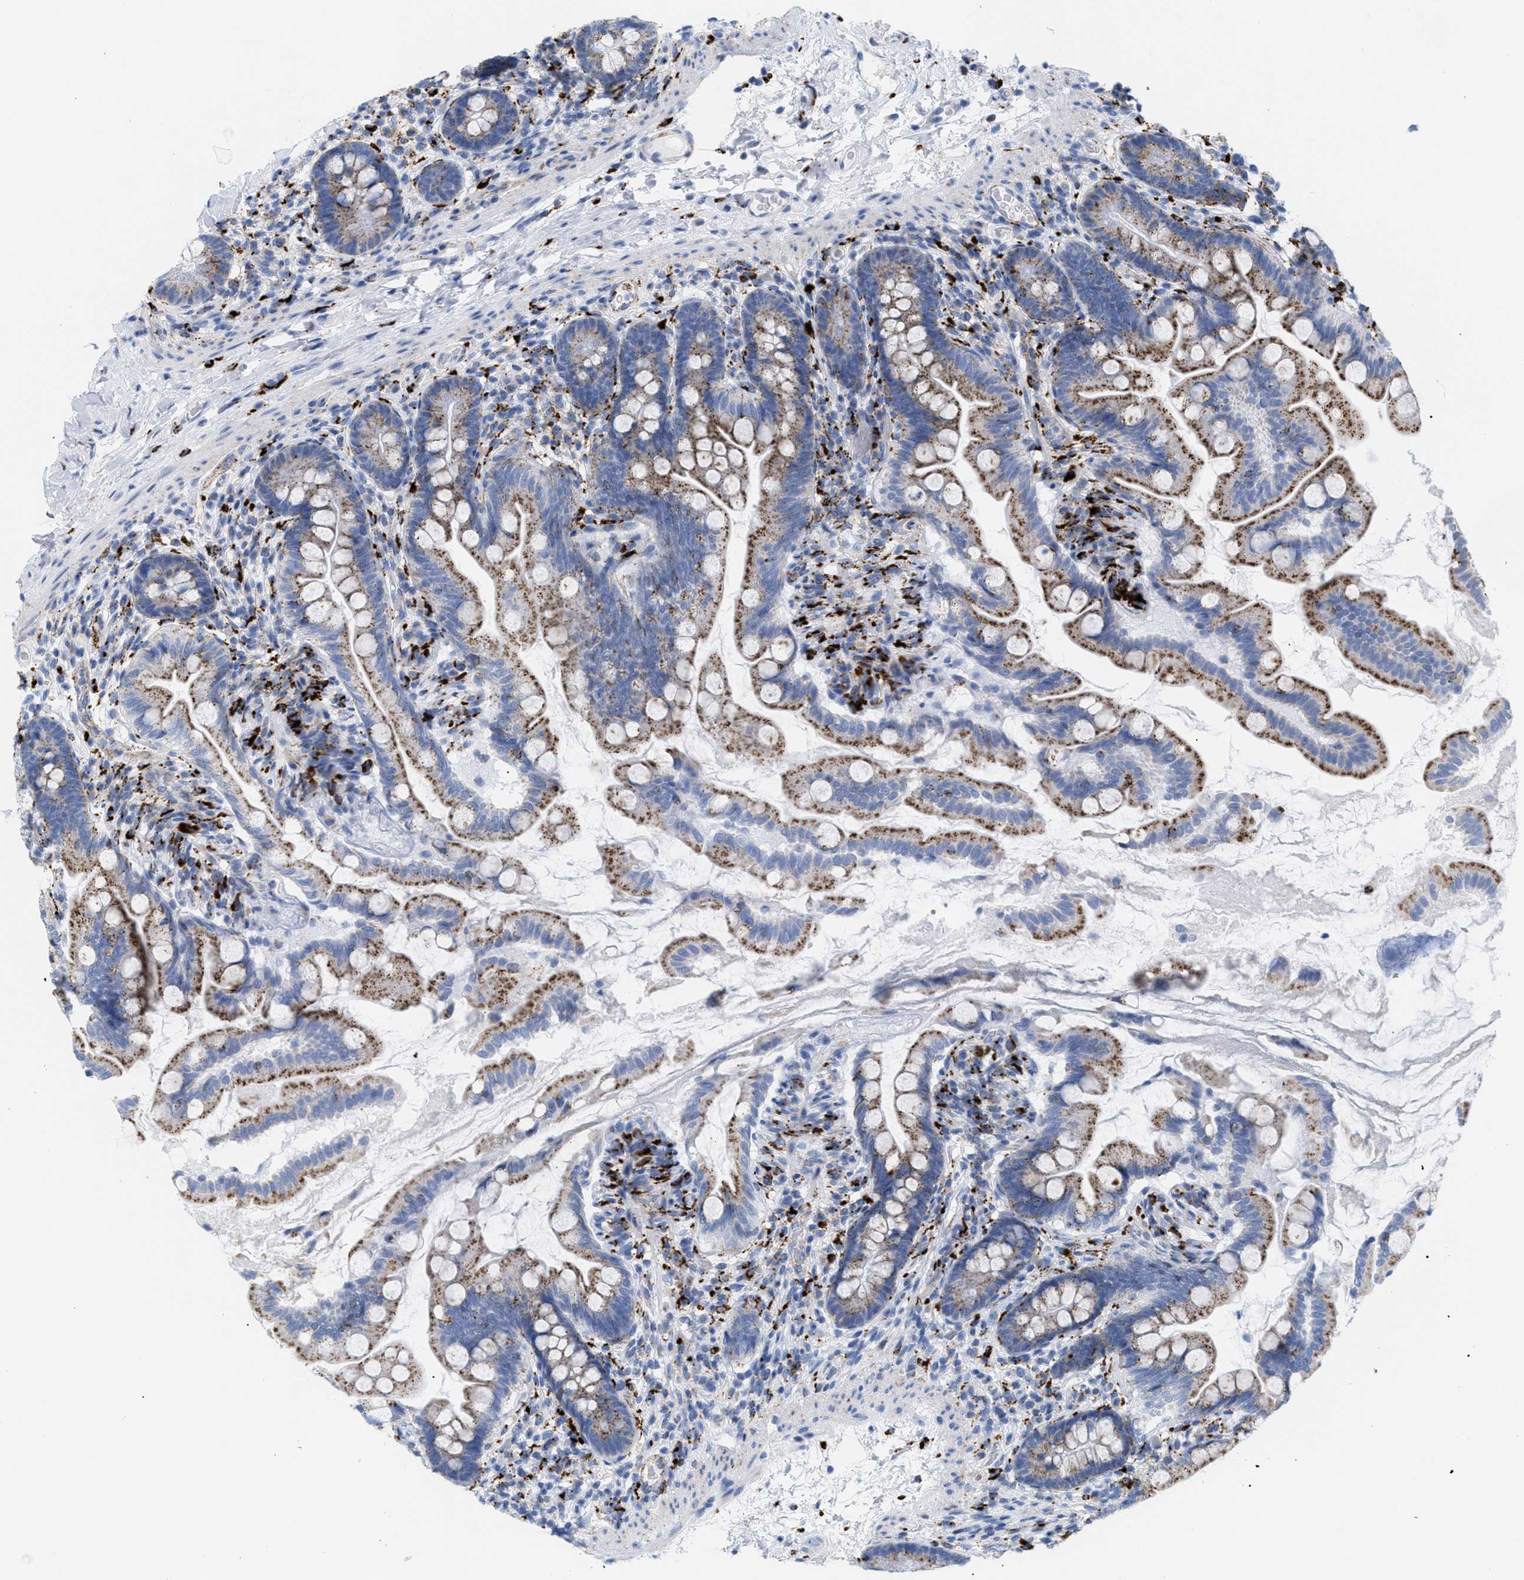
{"staining": {"intensity": "moderate", "quantity": ">75%", "location": "cytoplasmic/membranous"}, "tissue": "small intestine", "cell_type": "Glandular cells", "image_type": "normal", "snomed": [{"axis": "morphology", "description": "Normal tissue, NOS"}, {"axis": "topography", "description": "Small intestine"}], "caption": "Immunohistochemical staining of benign human small intestine demonstrates medium levels of moderate cytoplasmic/membranous staining in approximately >75% of glandular cells.", "gene": "DRAM2", "patient": {"sex": "female", "age": 56}}